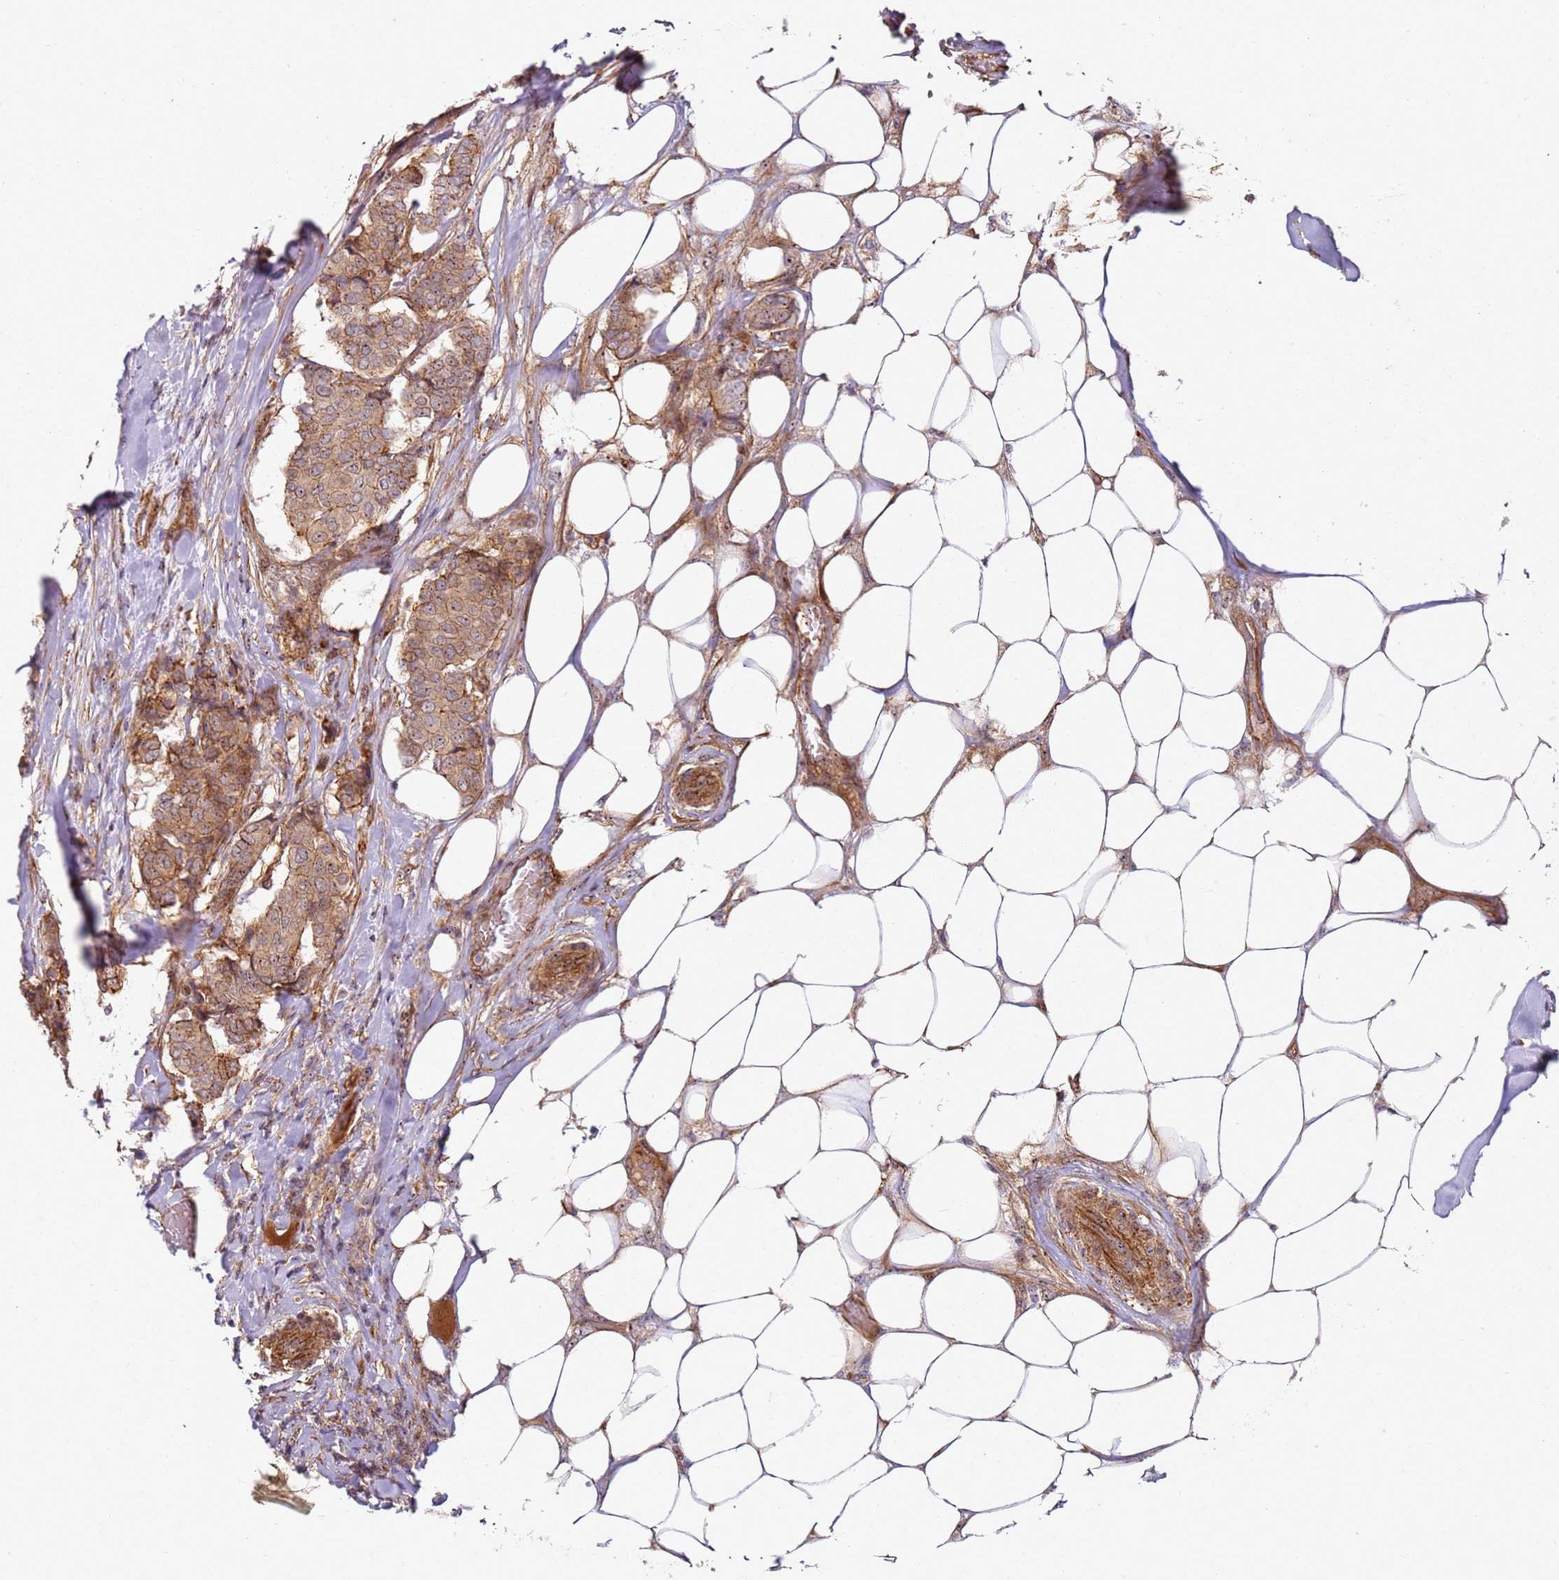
{"staining": {"intensity": "moderate", "quantity": ">75%", "location": "cytoplasmic/membranous"}, "tissue": "breast cancer", "cell_type": "Tumor cells", "image_type": "cancer", "snomed": [{"axis": "morphology", "description": "Duct carcinoma"}, {"axis": "topography", "description": "Breast"}], "caption": "The micrograph demonstrates staining of breast intraductal carcinoma, revealing moderate cytoplasmic/membranous protein expression (brown color) within tumor cells.", "gene": "C2CD4B", "patient": {"sex": "female", "age": 75}}